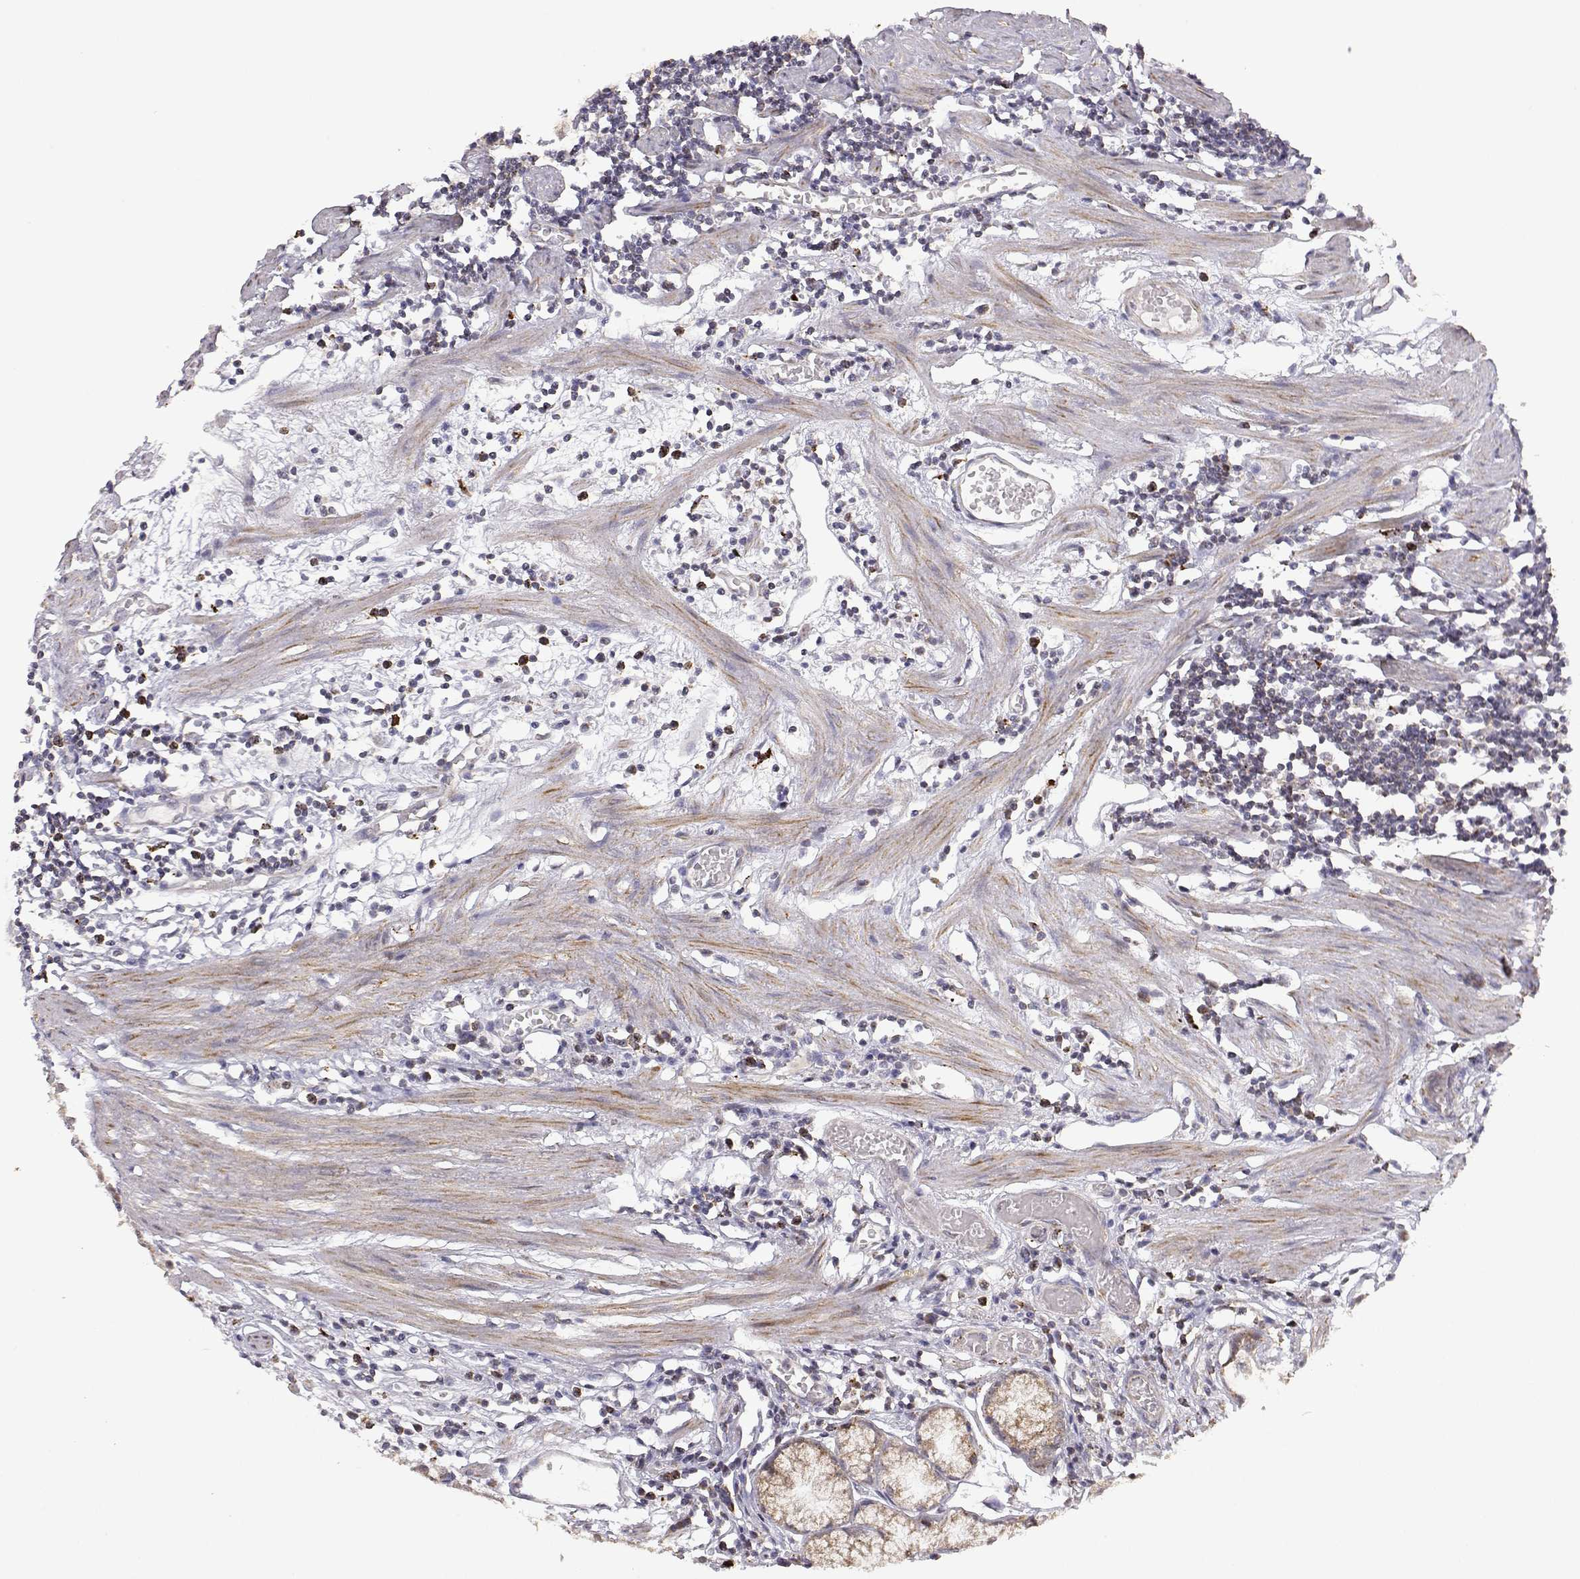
{"staining": {"intensity": "weak", "quantity": ">75%", "location": "cytoplasmic/membranous"}, "tissue": "stomach", "cell_type": "Glandular cells", "image_type": "normal", "snomed": [{"axis": "morphology", "description": "Normal tissue, NOS"}, {"axis": "topography", "description": "Stomach"}], "caption": "Immunohistochemical staining of unremarkable human stomach demonstrates low levels of weak cytoplasmic/membranous staining in about >75% of glandular cells.", "gene": "EXOG", "patient": {"sex": "male", "age": 55}}